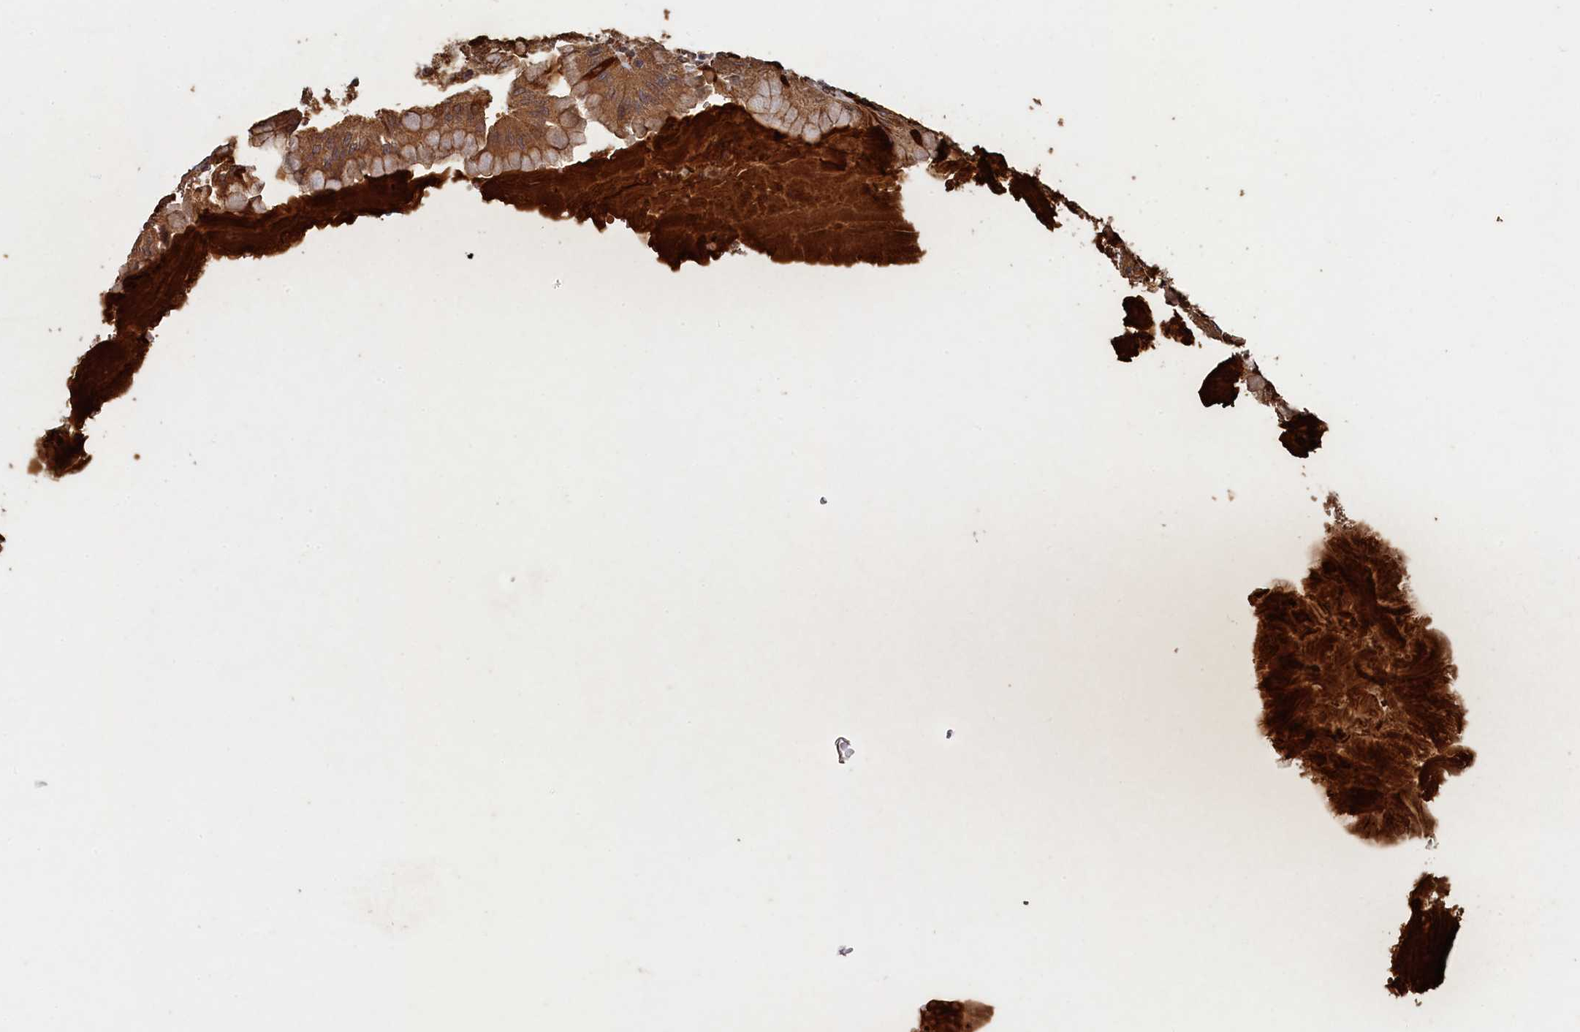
{"staining": {"intensity": "moderate", "quantity": ">75%", "location": "cytoplasmic/membranous"}, "tissue": "stomach", "cell_type": "Glandular cells", "image_type": "normal", "snomed": [{"axis": "morphology", "description": "Normal tissue, NOS"}, {"axis": "topography", "description": "Stomach, lower"}], "caption": "Protein positivity by immunohistochemistry (IHC) reveals moderate cytoplasmic/membranous expression in approximately >75% of glandular cells in unremarkable stomach.", "gene": "PIGN", "patient": {"sex": "male", "age": 71}}